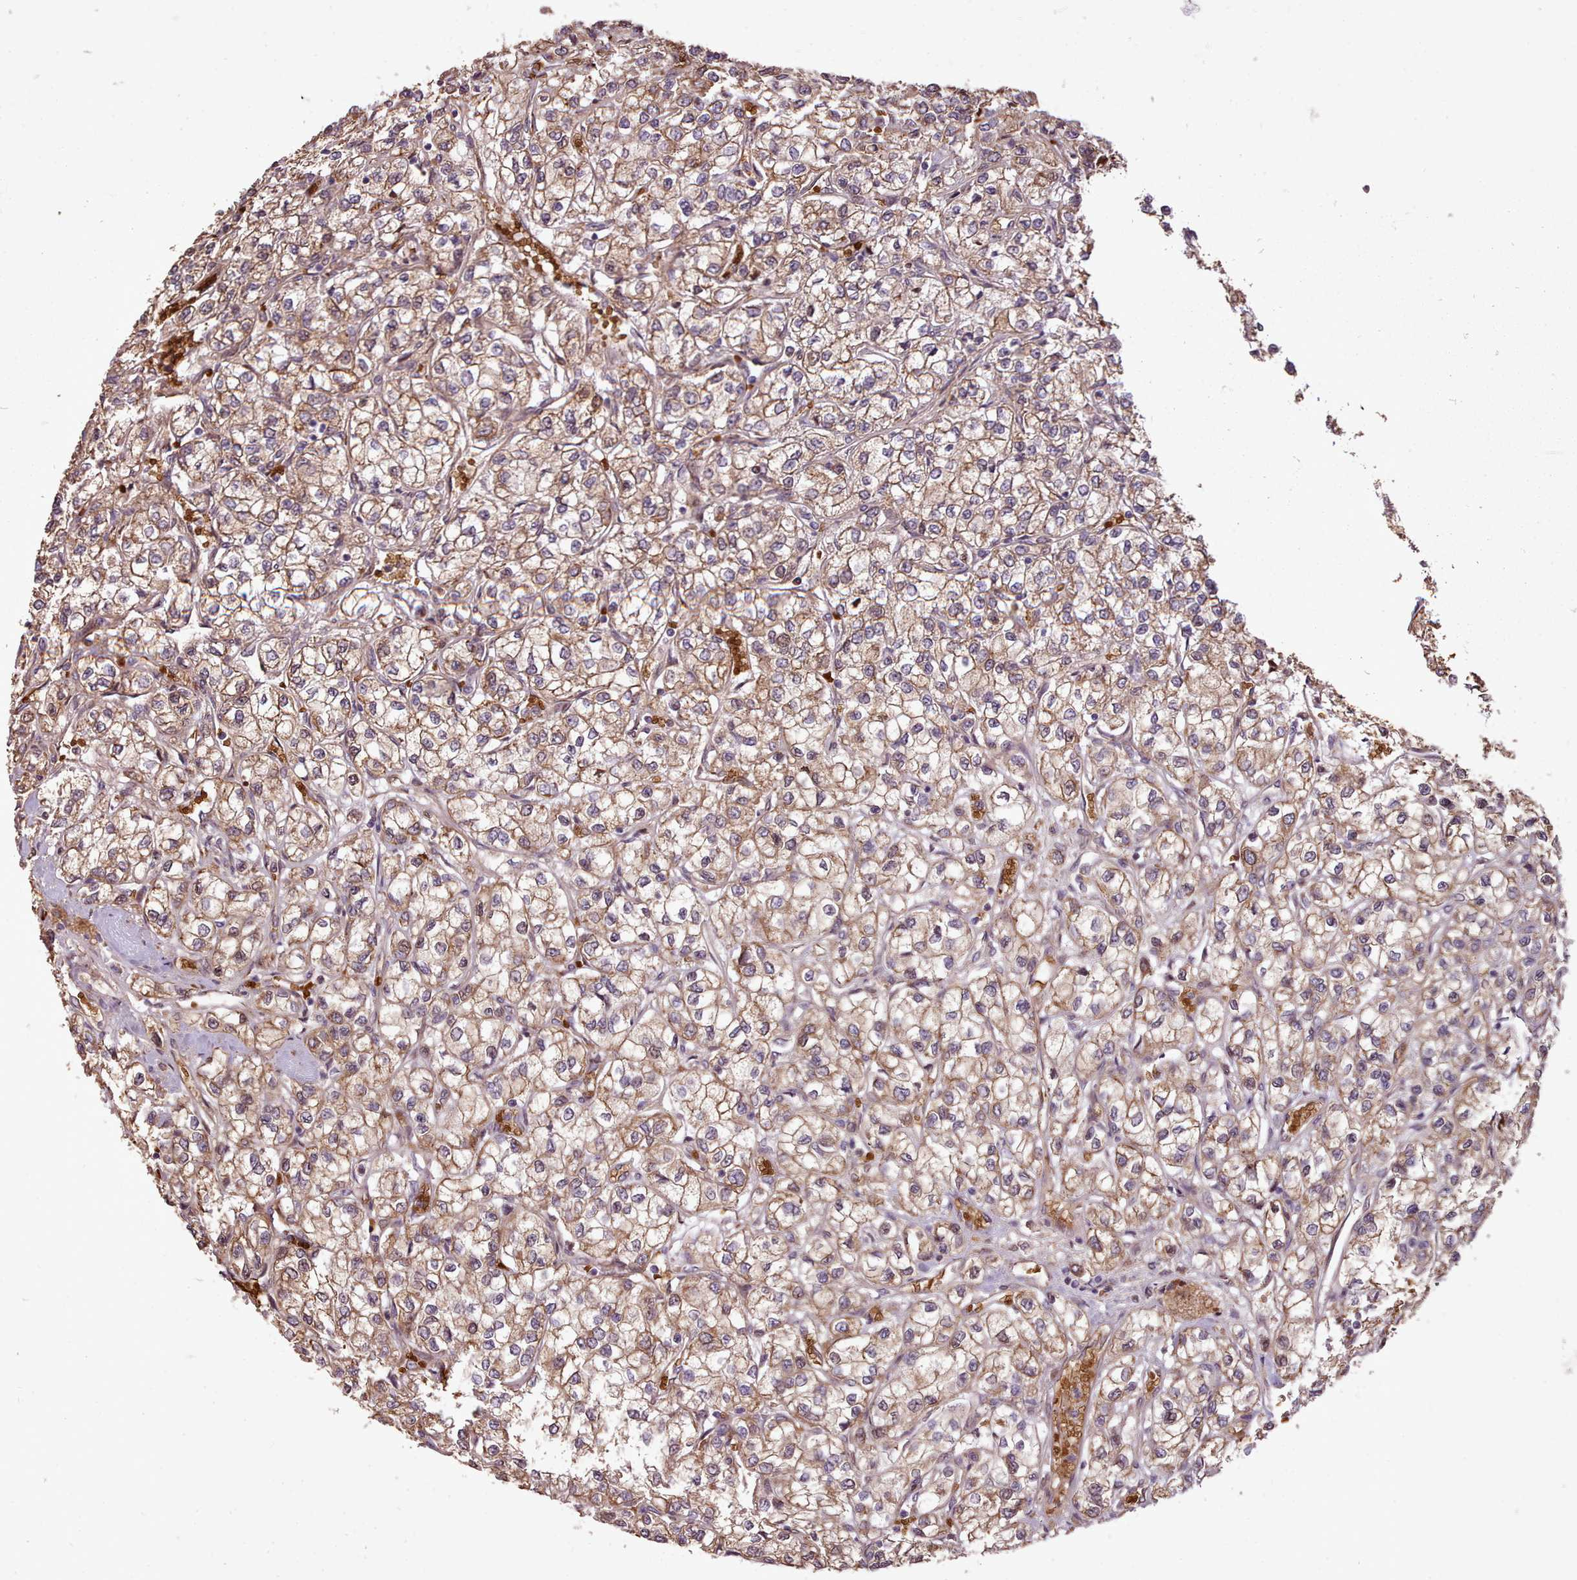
{"staining": {"intensity": "moderate", "quantity": ">75%", "location": "cytoplasmic/membranous"}, "tissue": "renal cancer", "cell_type": "Tumor cells", "image_type": "cancer", "snomed": [{"axis": "morphology", "description": "Adenocarcinoma, NOS"}, {"axis": "topography", "description": "Kidney"}], "caption": "About >75% of tumor cells in renal adenocarcinoma exhibit moderate cytoplasmic/membranous protein positivity as visualized by brown immunohistochemical staining.", "gene": "CABP1", "patient": {"sex": "male", "age": 80}}